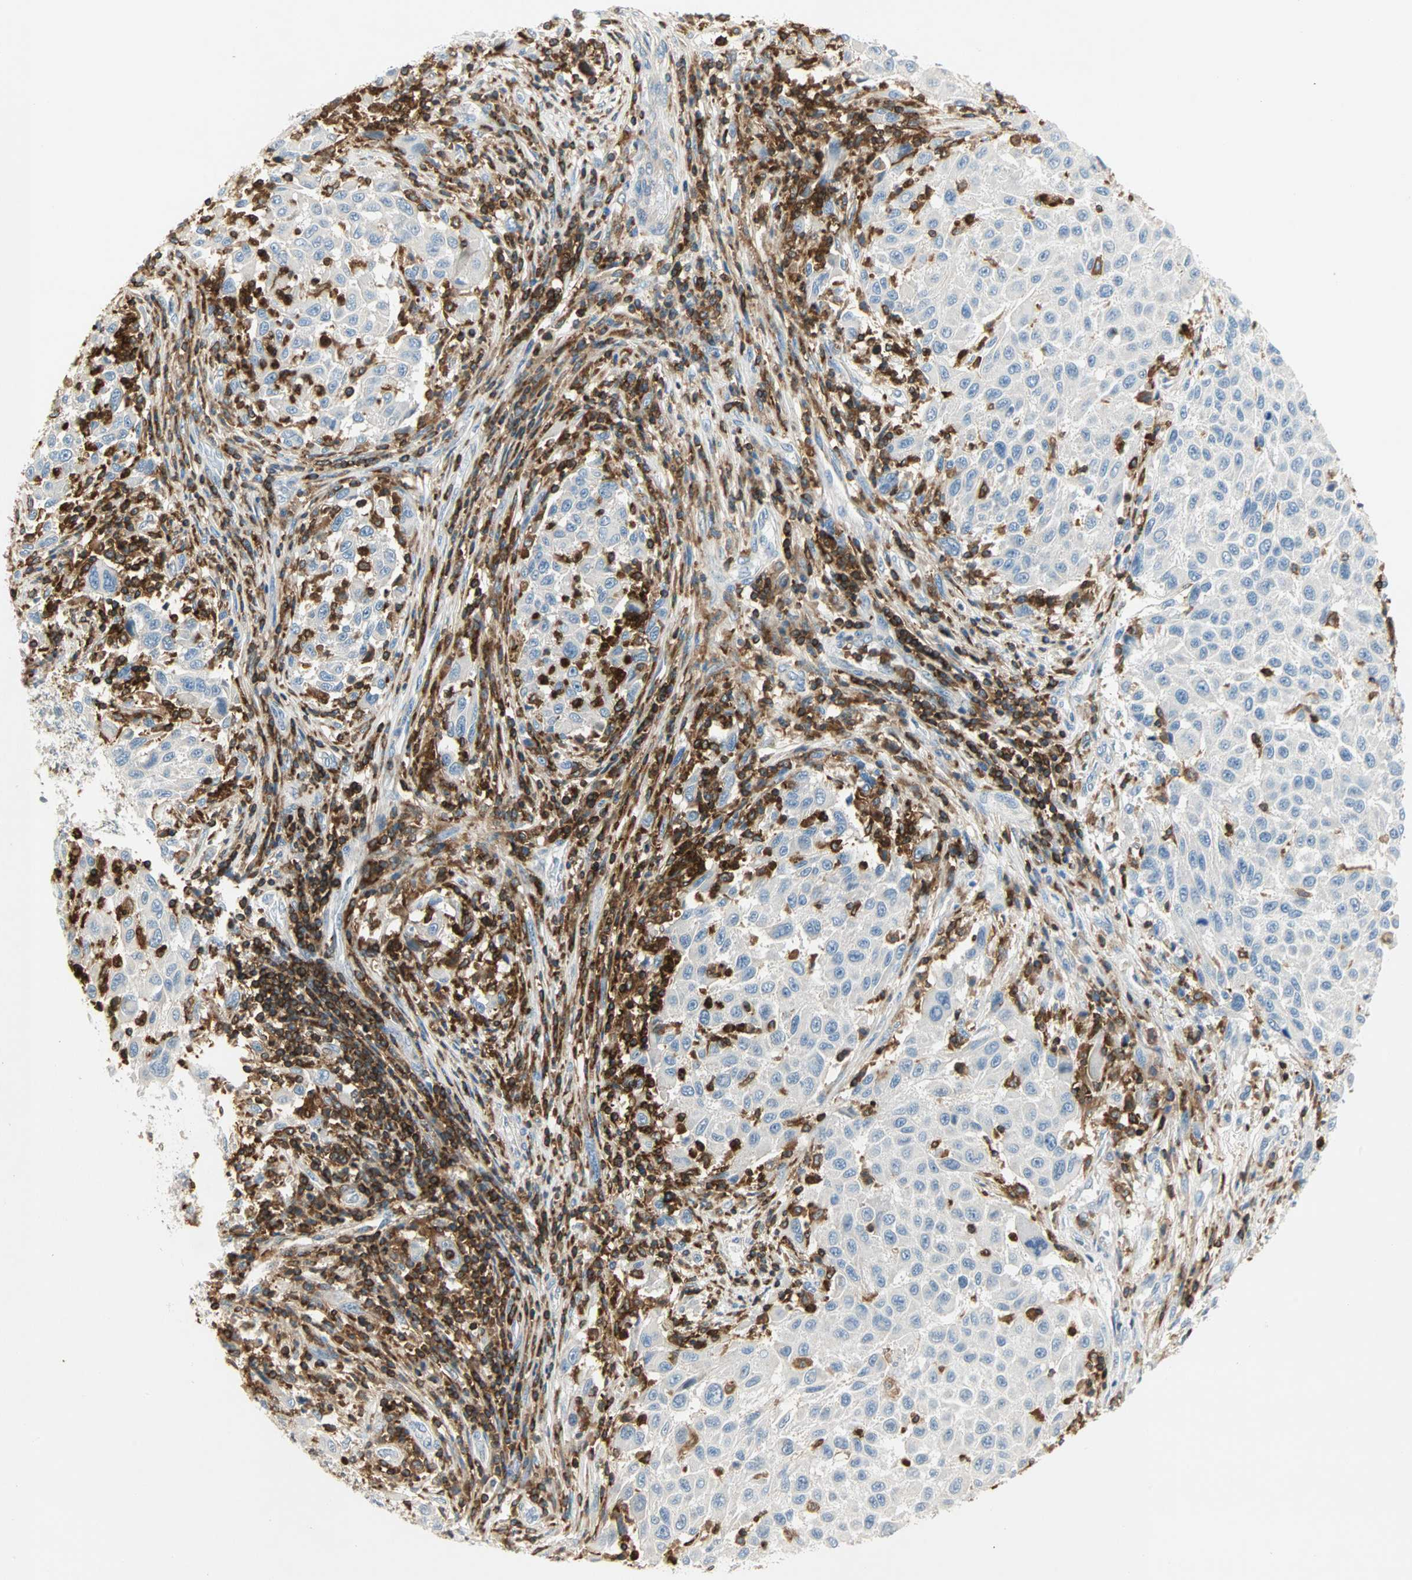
{"staining": {"intensity": "negative", "quantity": "none", "location": "none"}, "tissue": "melanoma", "cell_type": "Tumor cells", "image_type": "cancer", "snomed": [{"axis": "morphology", "description": "Malignant melanoma, Metastatic site"}, {"axis": "topography", "description": "Lymph node"}], "caption": "IHC of malignant melanoma (metastatic site) exhibits no staining in tumor cells.", "gene": "FMNL1", "patient": {"sex": "male", "age": 61}}